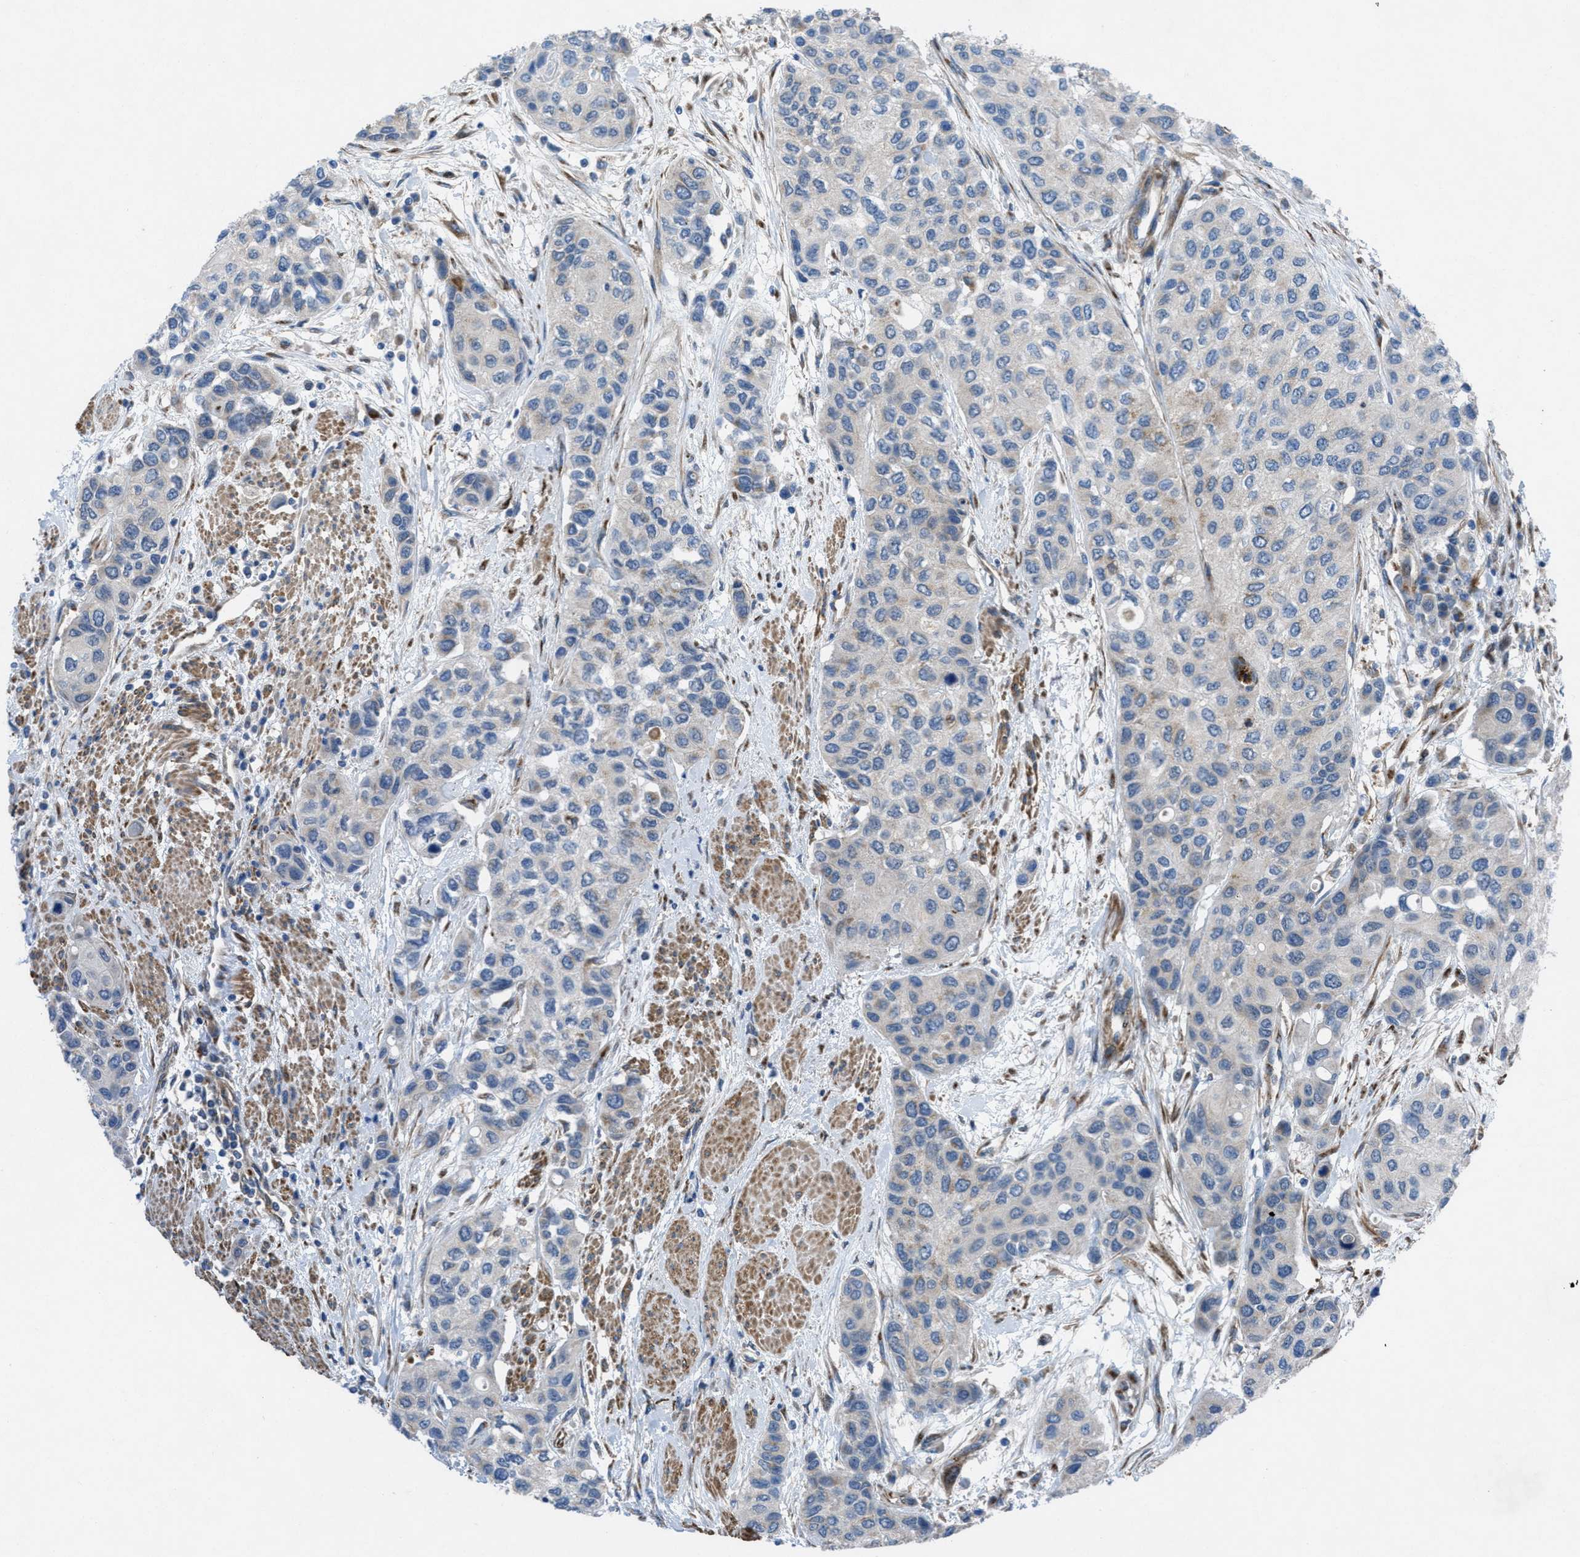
{"staining": {"intensity": "negative", "quantity": "none", "location": "none"}, "tissue": "urothelial cancer", "cell_type": "Tumor cells", "image_type": "cancer", "snomed": [{"axis": "morphology", "description": "Urothelial carcinoma, High grade"}, {"axis": "topography", "description": "Urinary bladder"}], "caption": "High power microscopy micrograph of an immunohistochemistry image of urothelial cancer, revealing no significant staining in tumor cells.", "gene": "SLC6A9", "patient": {"sex": "female", "age": 56}}